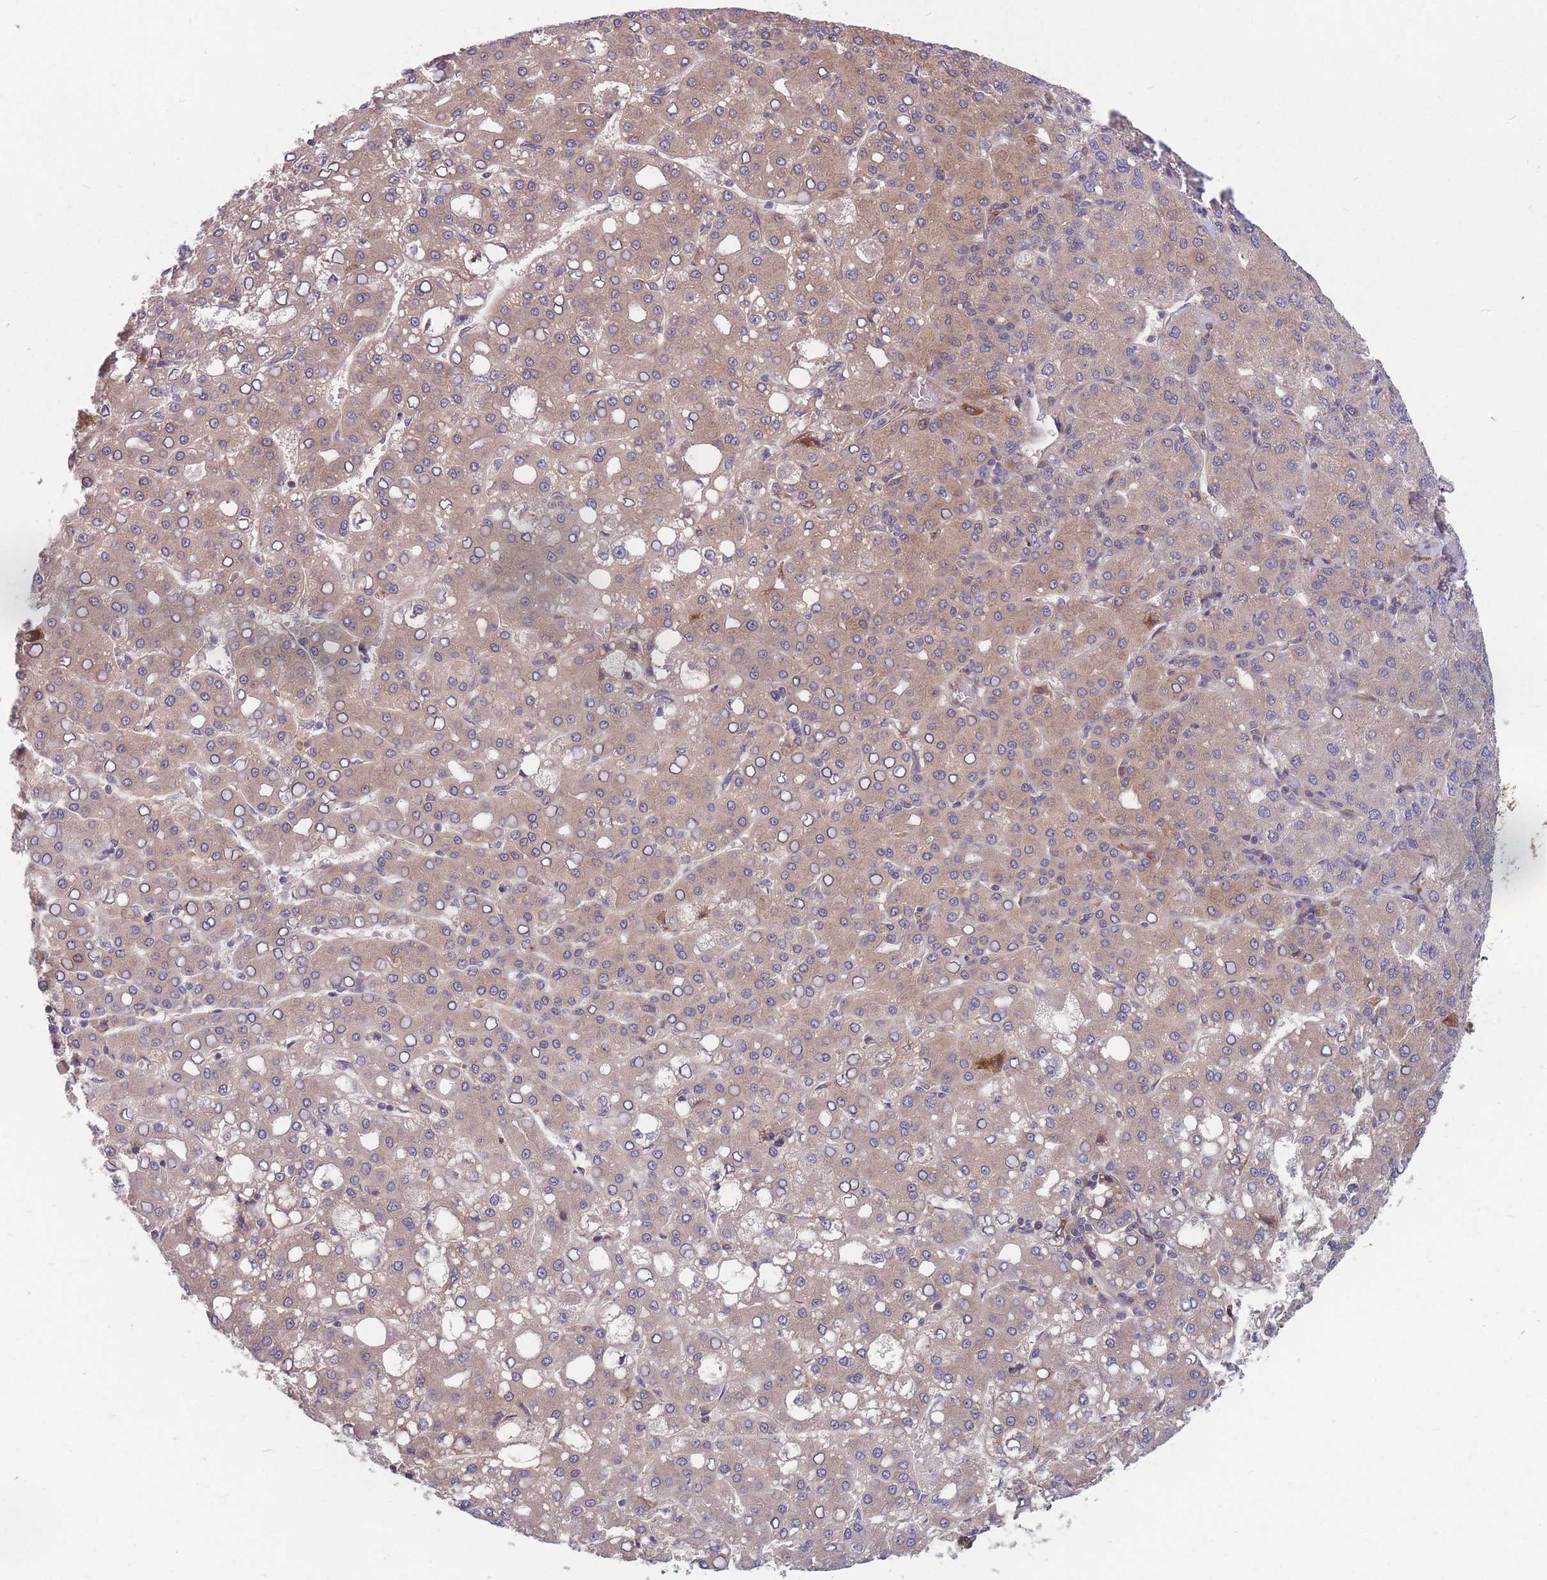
{"staining": {"intensity": "moderate", "quantity": ">75%", "location": "cytoplasmic/membranous"}, "tissue": "liver cancer", "cell_type": "Tumor cells", "image_type": "cancer", "snomed": [{"axis": "morphology", "description": "Carcinoma, Hepatocellular, NOS"}, {"axis": "topography", "description": "Liver"}], "caption": "Tumor cells reveal medium levels of moderate cytoplasmic/membranous positivity in approximately >75% of cells in human hepatocellular carcinoma (liver).", "gene": "TMEM131L", "patient": {"sex": "male", "age": 65}}